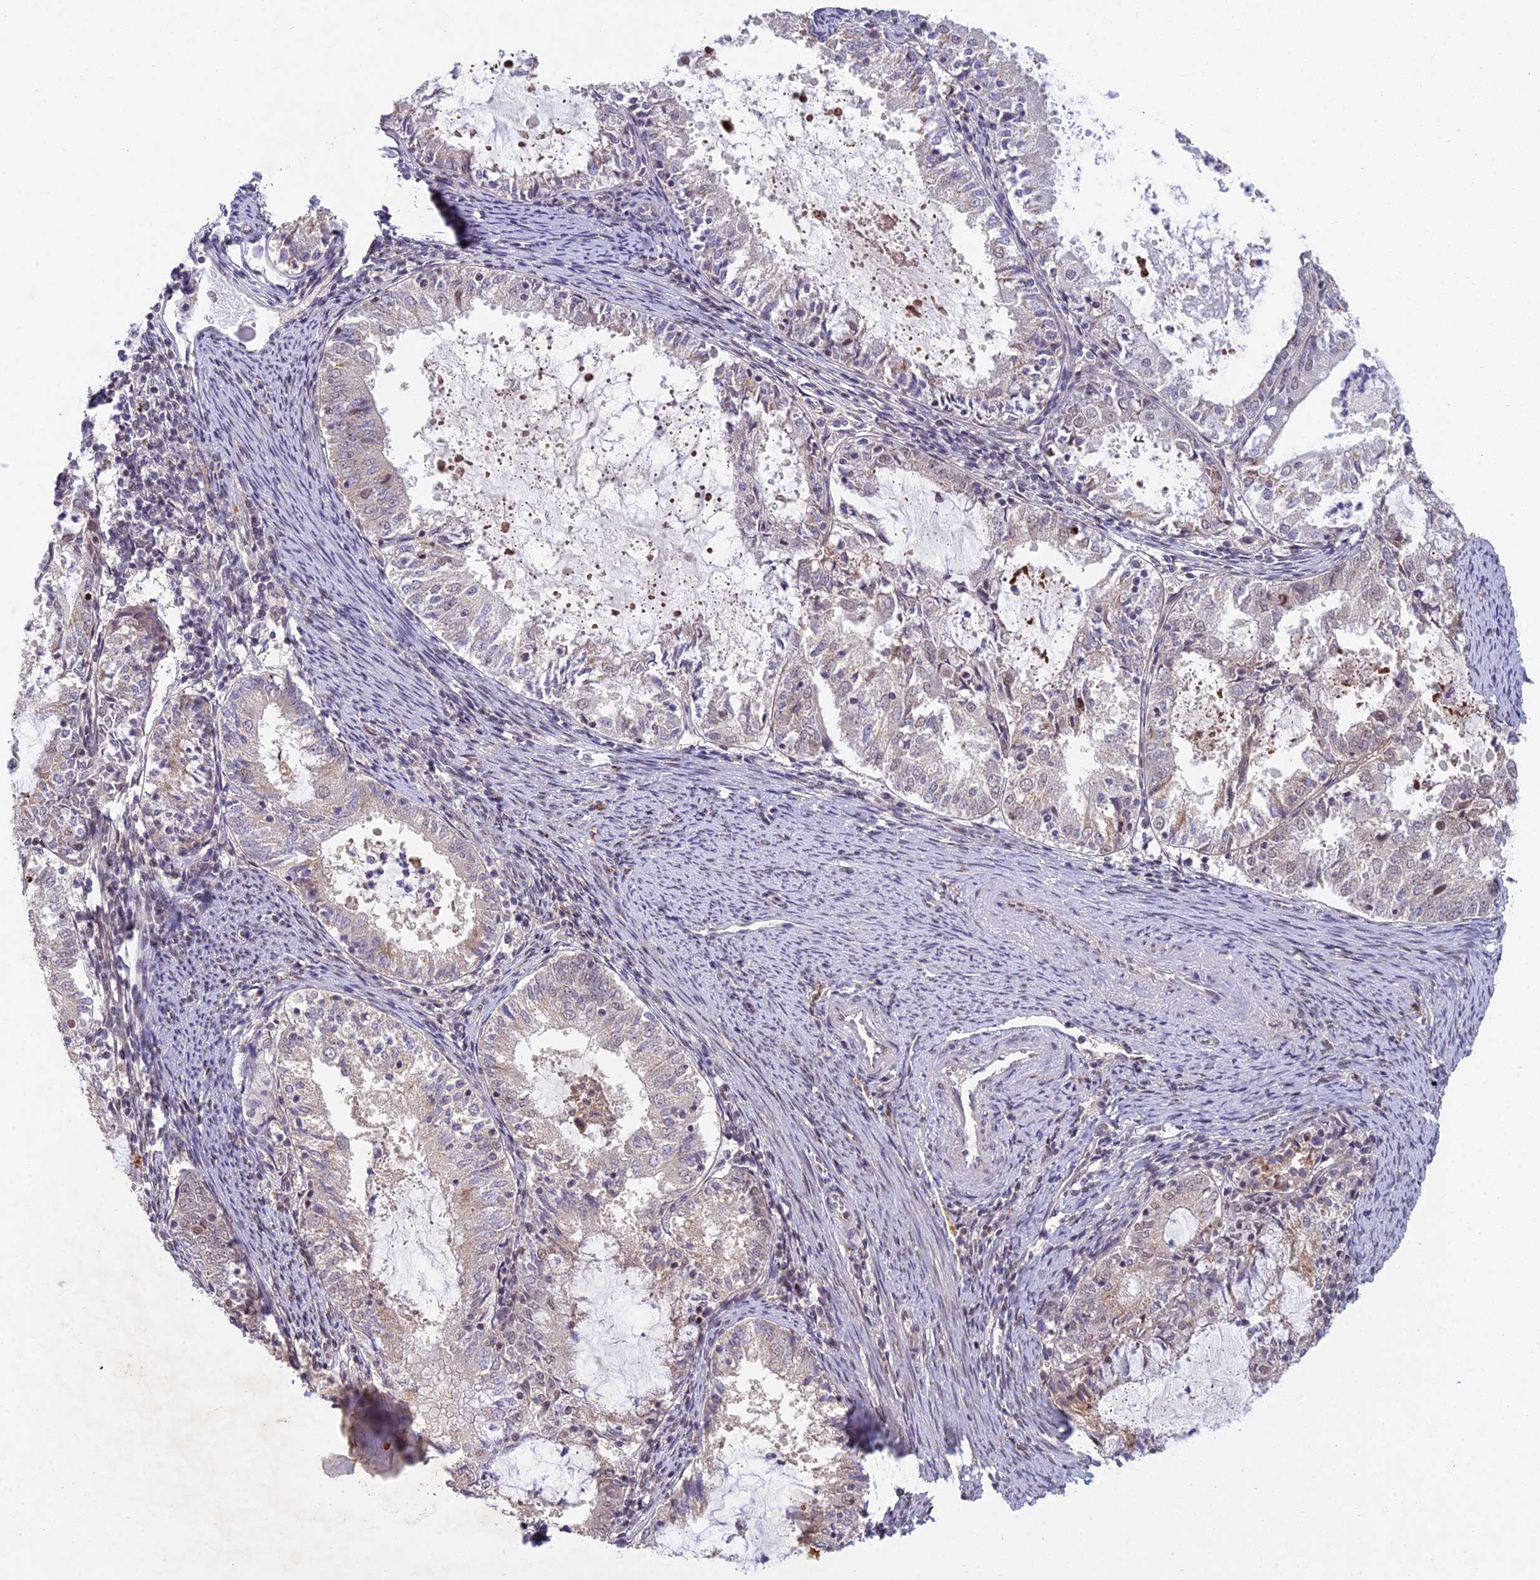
{"staining": {"intensity": "moderate", "quantity": "<25%", "location": "cytoplasmic/membranous,nuclear"}, "tissue": "endometrial cancer", "cell_type": "Tumor cells", "image_type": "cancer", "snomed": [{"axis": "morphology", "description": "Adenocarcinoma, NOS"}, {"axis": "topography", "description": "Endometrium"}], "caption": "Immunohistochemistry micrograph of human endometrial cancer (adenocarcinoma) stained for a protein (brown), which shows low levels of moderate cytoplasmic/membranous and nuclear expression in approximately <25% of tumor cells.", "gene": "ABHD17A", "patient": {"sex": "female", "age": 57}}